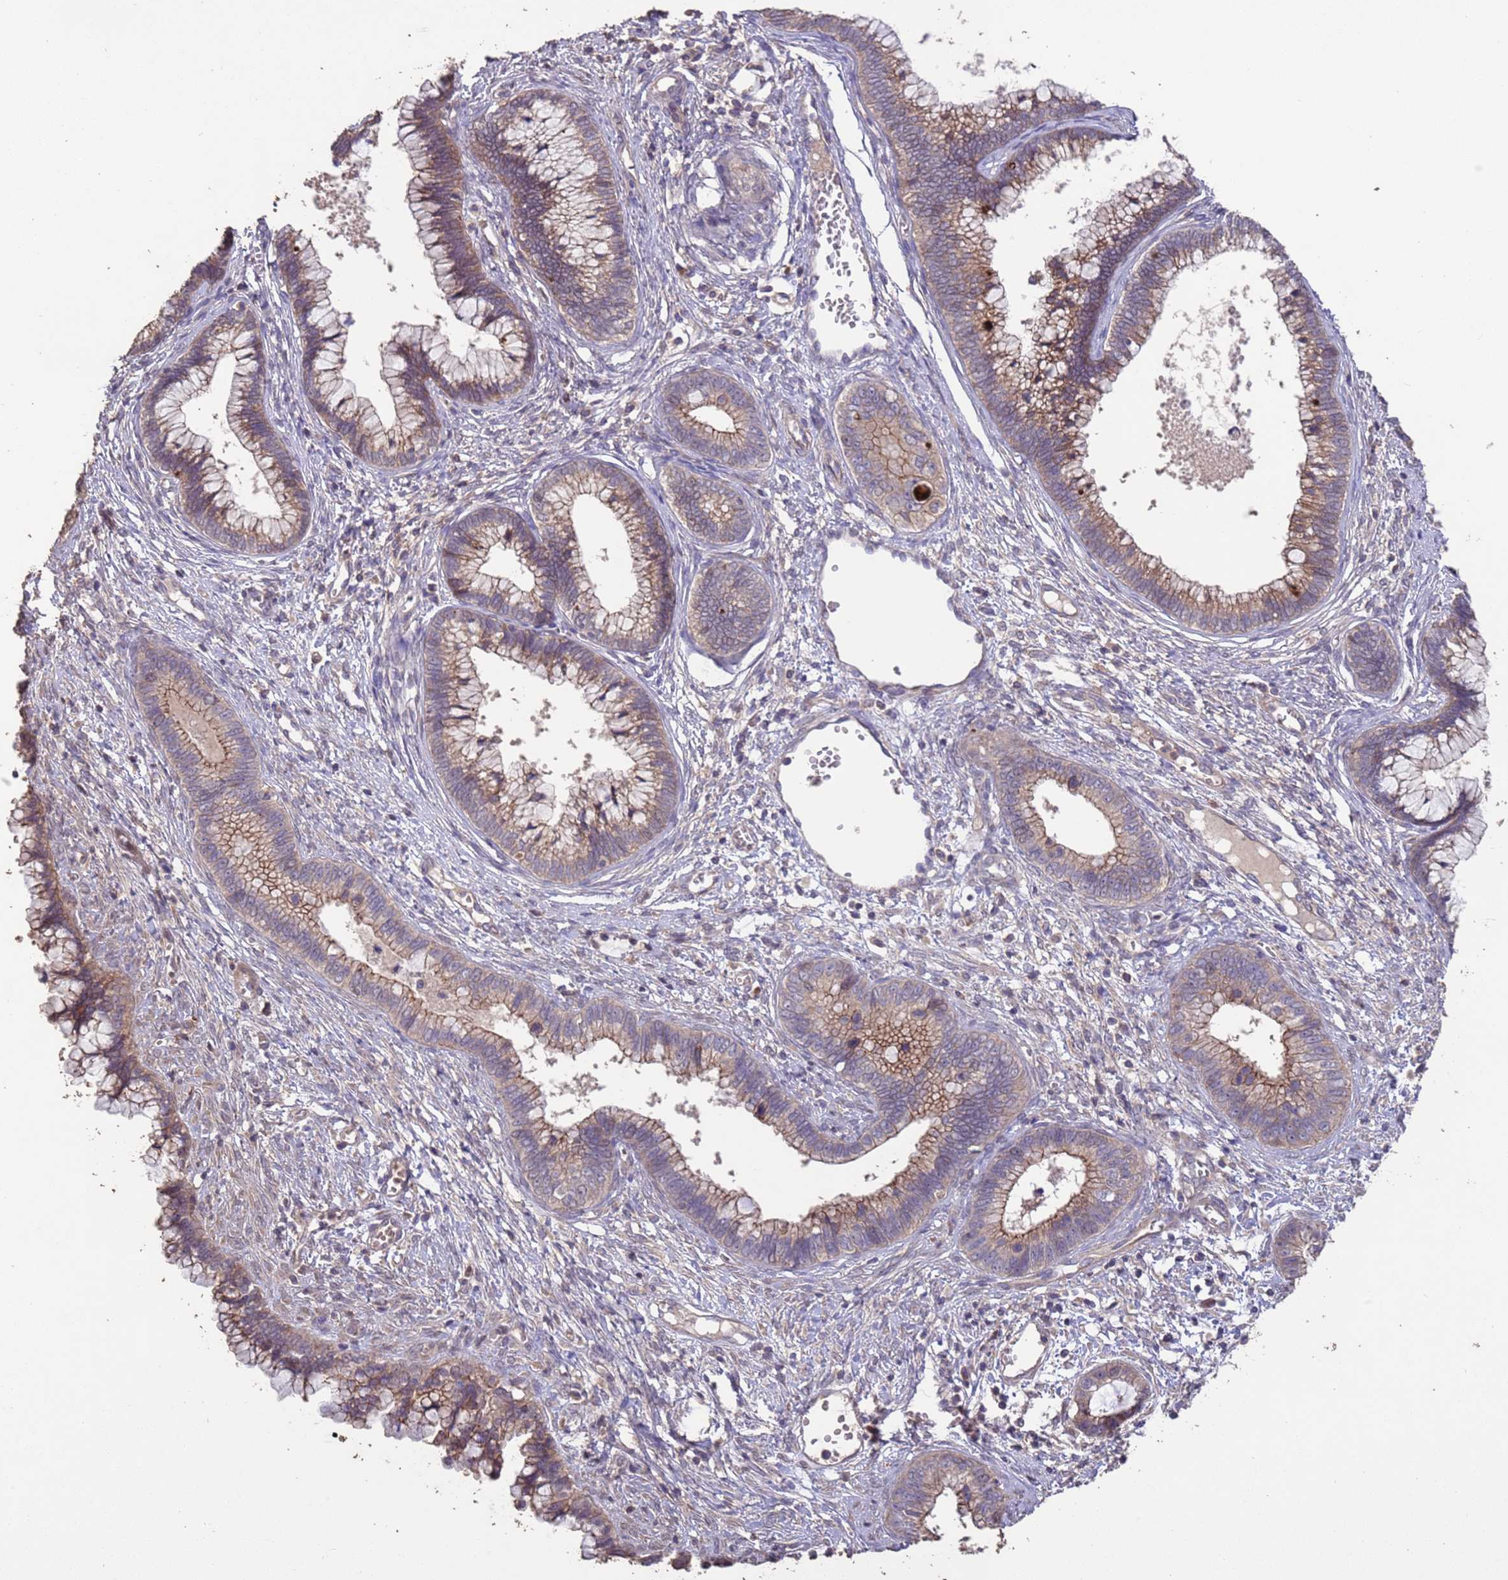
{"staining": {"intensity": "moderate", "quantity": ">75%", "location": "cytoplasmic/membranous"}, "tissue": "cervical cancer", "cell_type": "Tumor cells", "image_type": "cancer", "snomed": [{"axis": "morphology", "description": "Adenocarcinoma, NOS"}, {"axis": "topography", "description": "Cervix"}], "caption": "Immunohistochemical staining of cervical adenocarcinoma displays moderate cytoplasmic/membranous protein staining in approximately >75% of tumor cells.", "gene": "SLC9B2", "patient": {"sex": "female", "age": 44}}